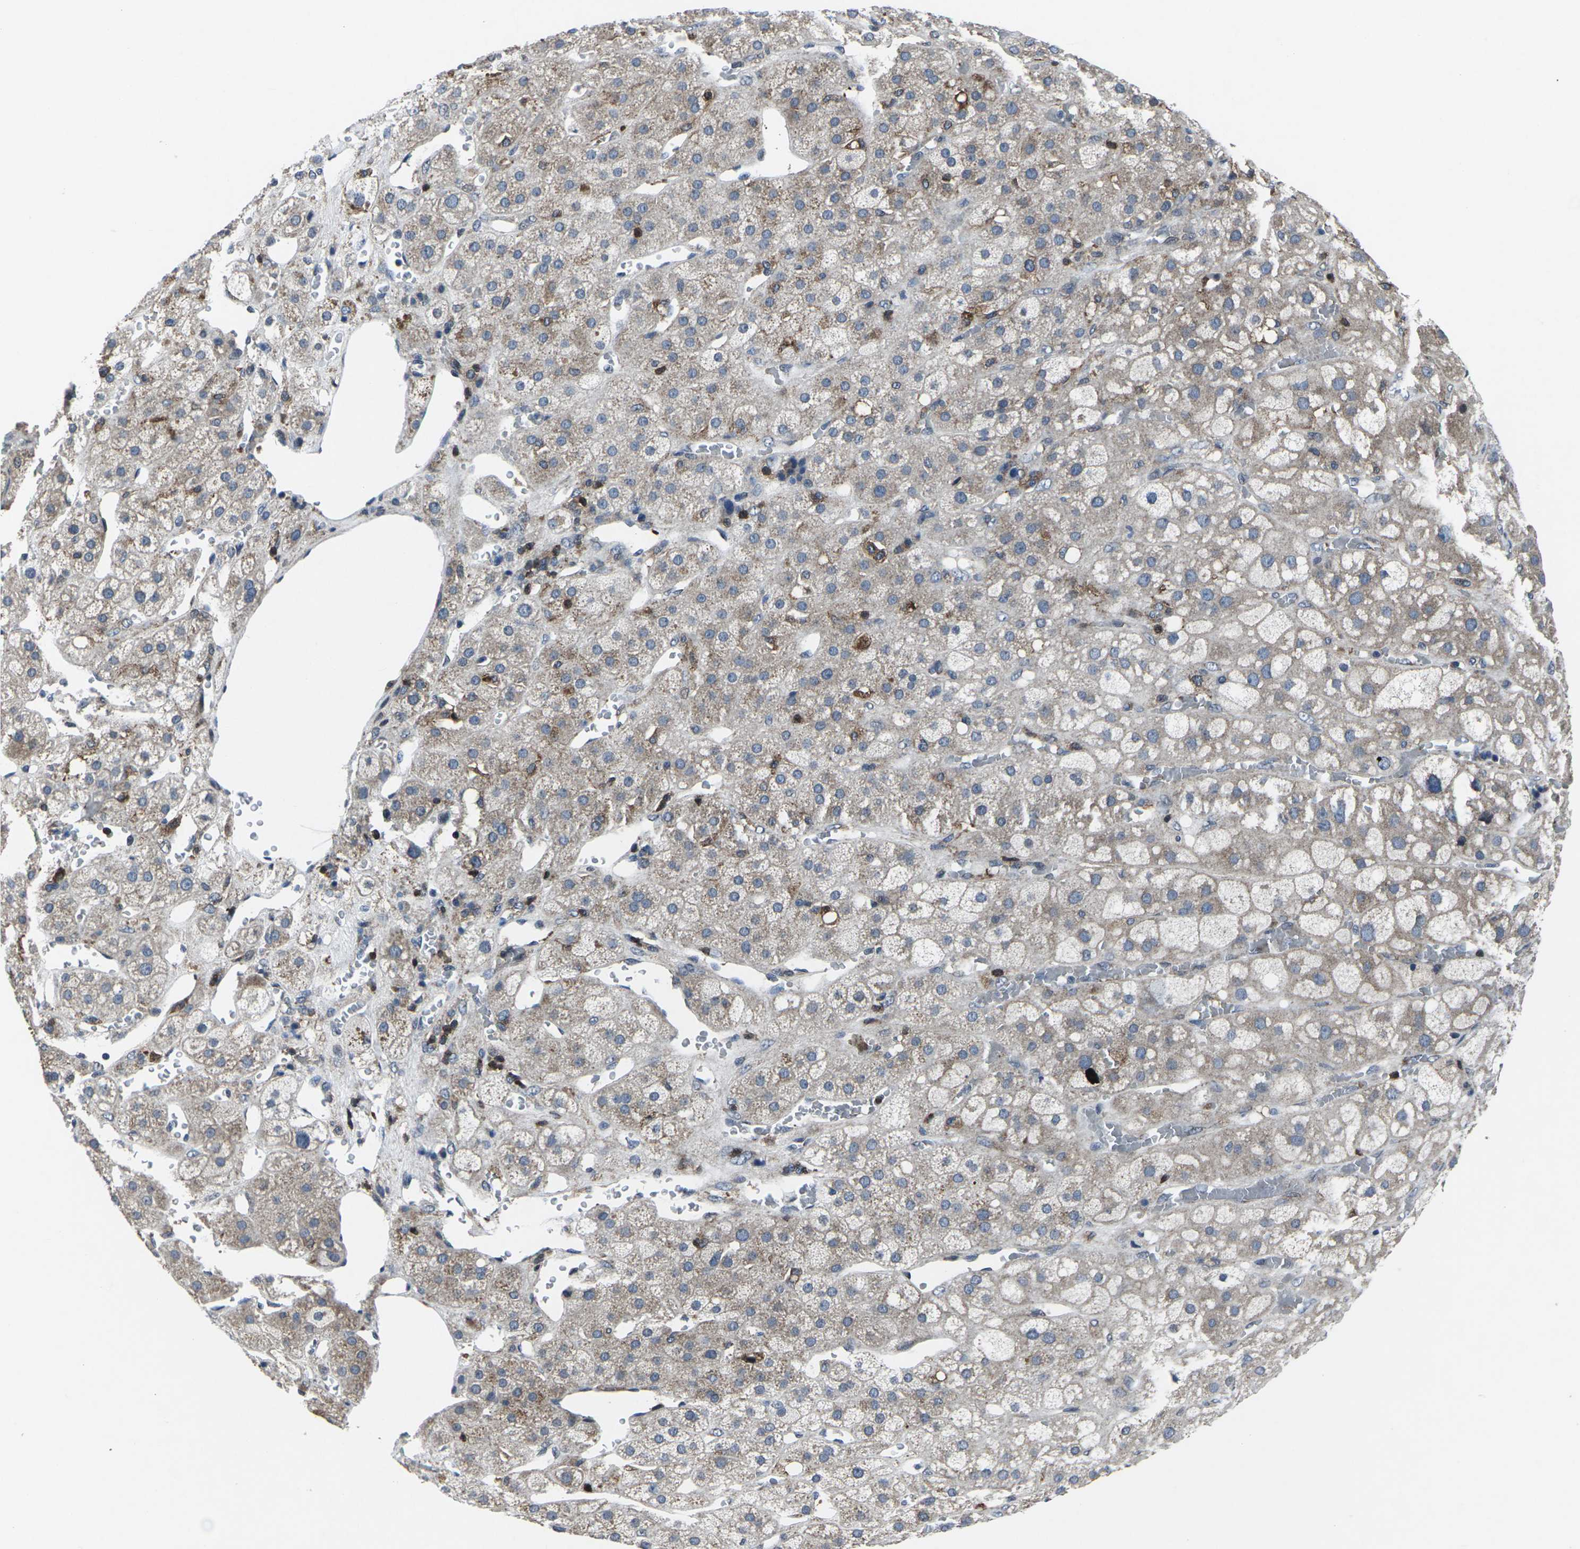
{"staining": {"intensity": "moderate", "quantity": "25%-75%", "location": "cytoplasmic/membranous"}, "tissue": "adrenal gland", "cell_type": "Glandular cells", "image_type": "normal", "snomed": [{"axis": "morphology", "description": "Normal tissue, NOS"}, {"axis": "topography", "description": "Adrenal gland"}], "caption": "This is a photomicrograph of immunohistochemistry staining of normal adrenal gland, which shows moderate positivity in the cytoplasmic/membranous of glandular cells.", "gene": "STAT4", "patient": {"sex": "female", "age": 47}}